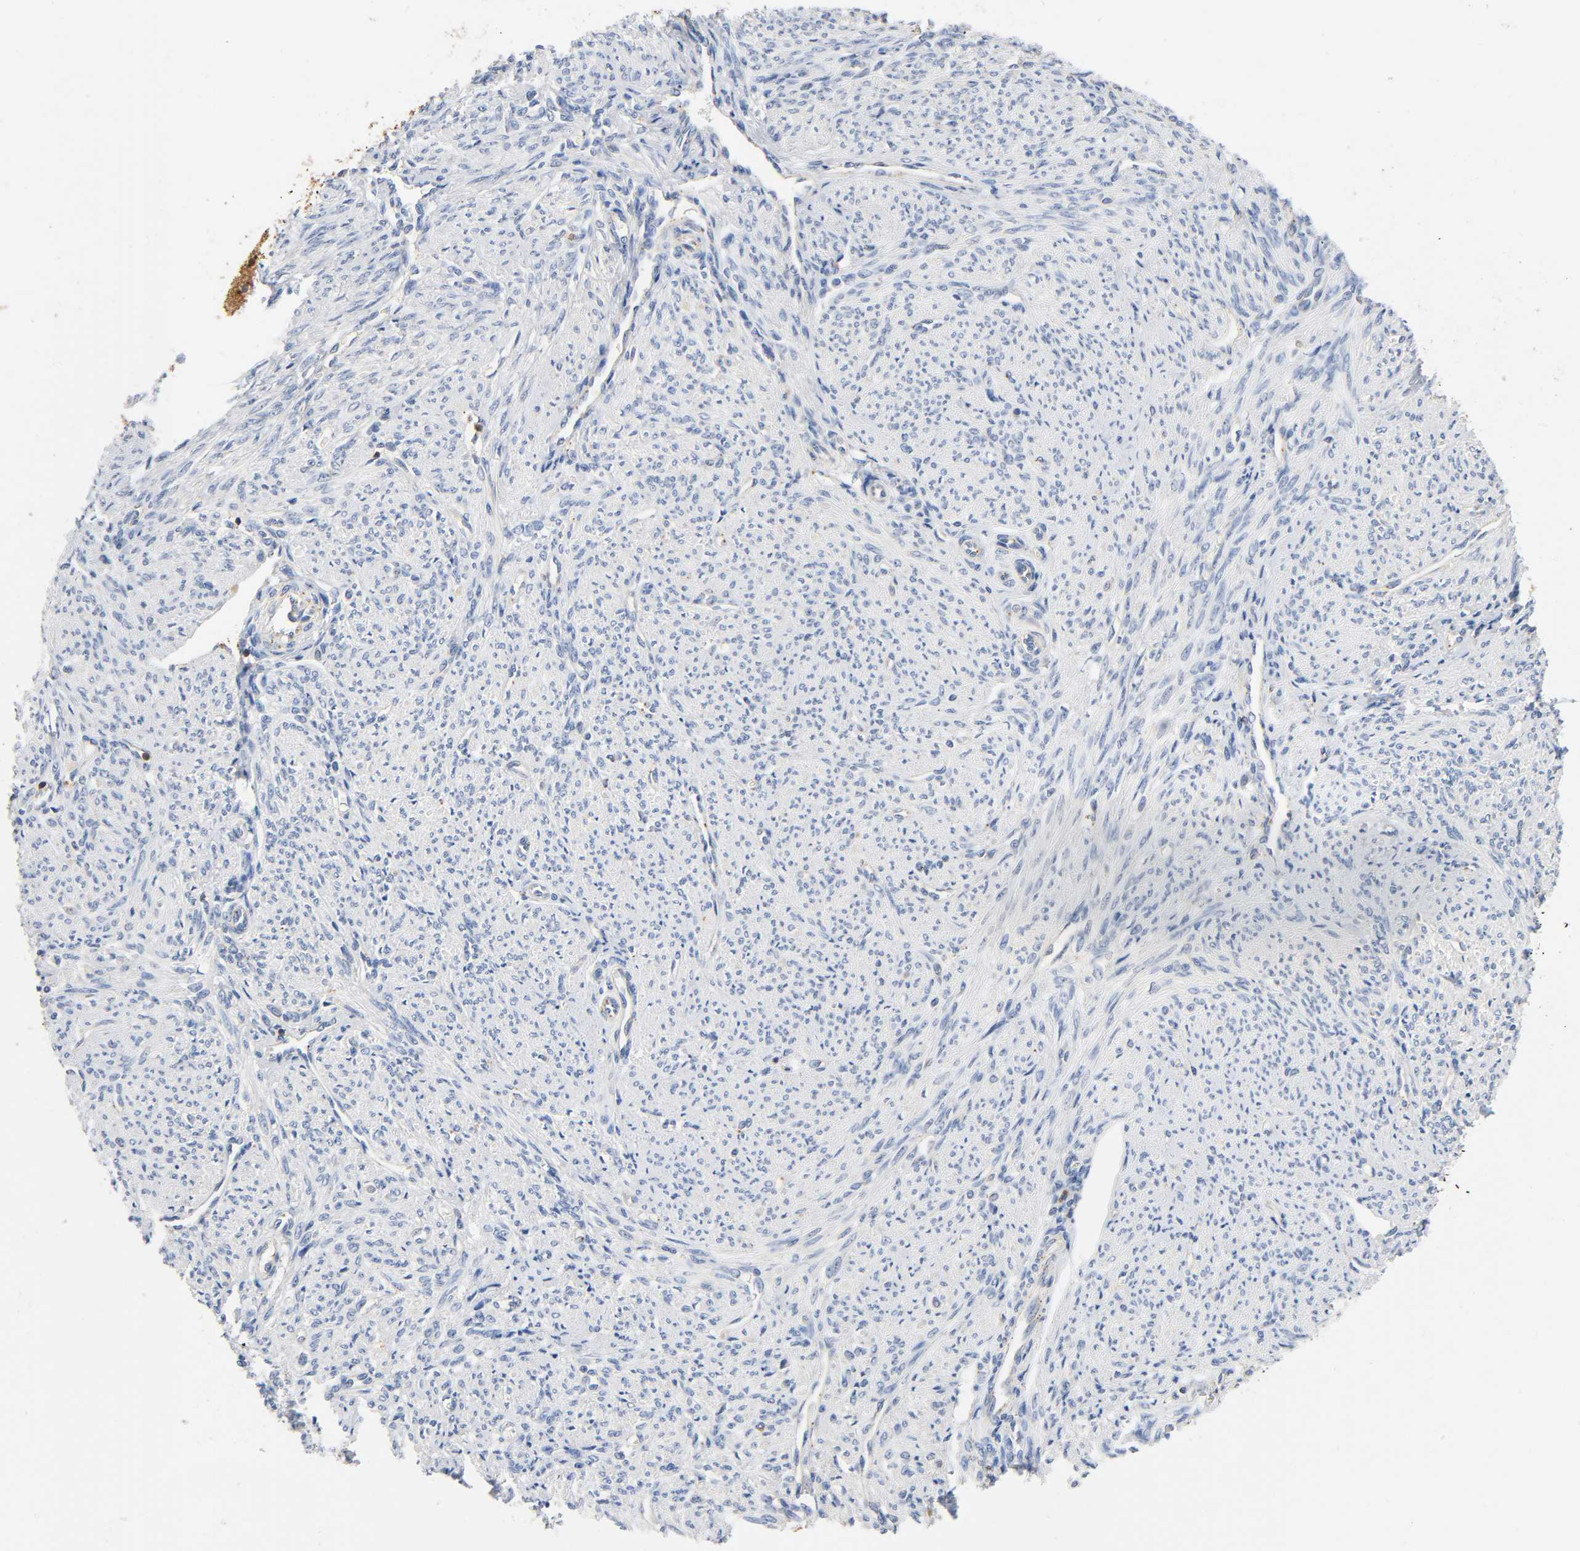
{"staining": {"intensity": "negative", "quantity": "none", "location": "none"}, "tissue": "smooth muscle", "cell_type": "Smooth muscle cells", "image_type": "normal", "snomed": [{"axis": "morphology", "description": "Normal tissue, NOS"}, {"axis": "topography", "description": "Smooth muscle"}], "caption": "This is a micrograph of IHC staining of benign smooth muscle, which shows no staining in smooth muscle cells.", "gene": "UCKL1", "patient": {"sex": "female", "age": 65}}